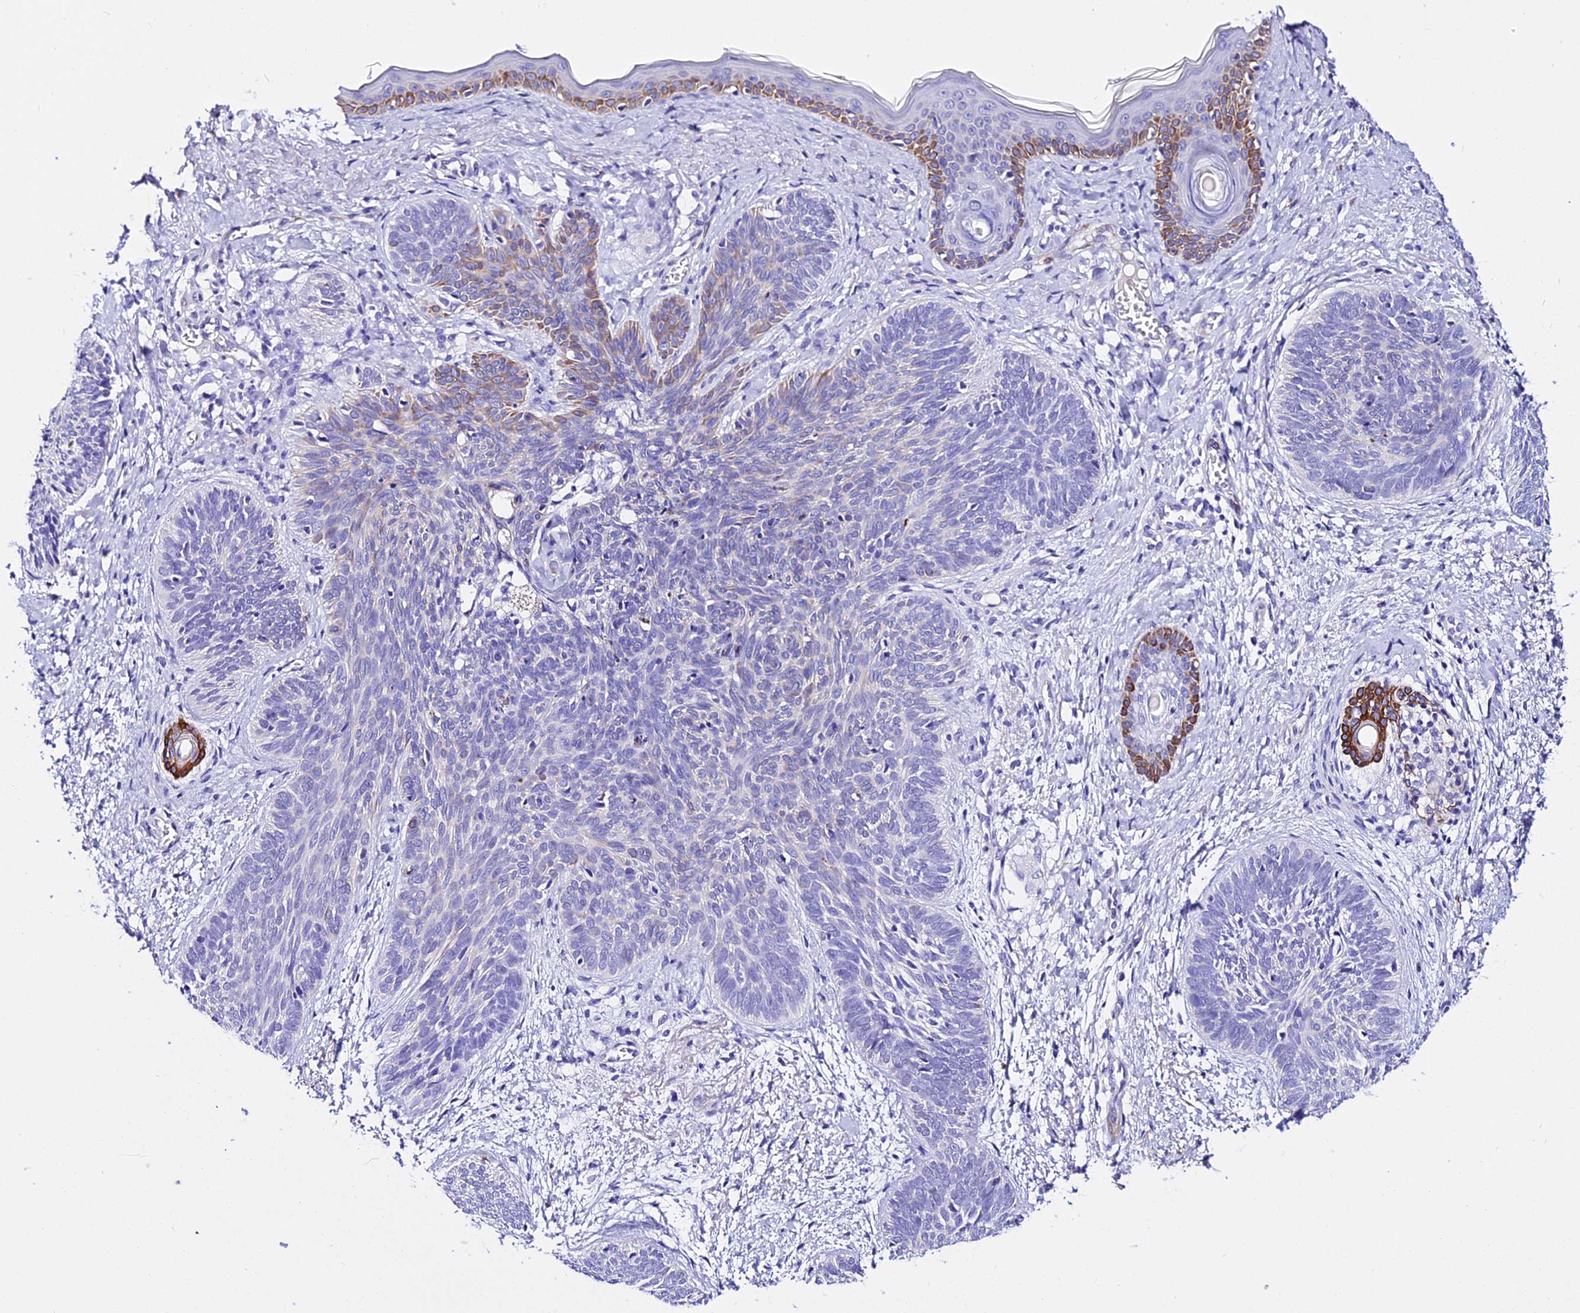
{"staining": {"intensity": "moderate", "quantity": "<25%", "location": "cytoplasmic/membranous"}, "tissue": "skin cancer", "cell_type": "Tumor cells", "image_type": "cancer", "snomed": [{"axis": "morphology", "description": "Basal cell carcinoma"}, {"axis": "topography", "description": "Skin"}], "caption": "Skin cancer stained with DAB immunohistochemistry (IHC) exhibits low levels of moderate cytoplasmic/membranous staining in about <25% of tumor cells. Ihc stains the protein of interest in brown and the nuclei are stained blue.", "gene": "DEFB106A", "patient": {"sex": "female", "age": 81}}